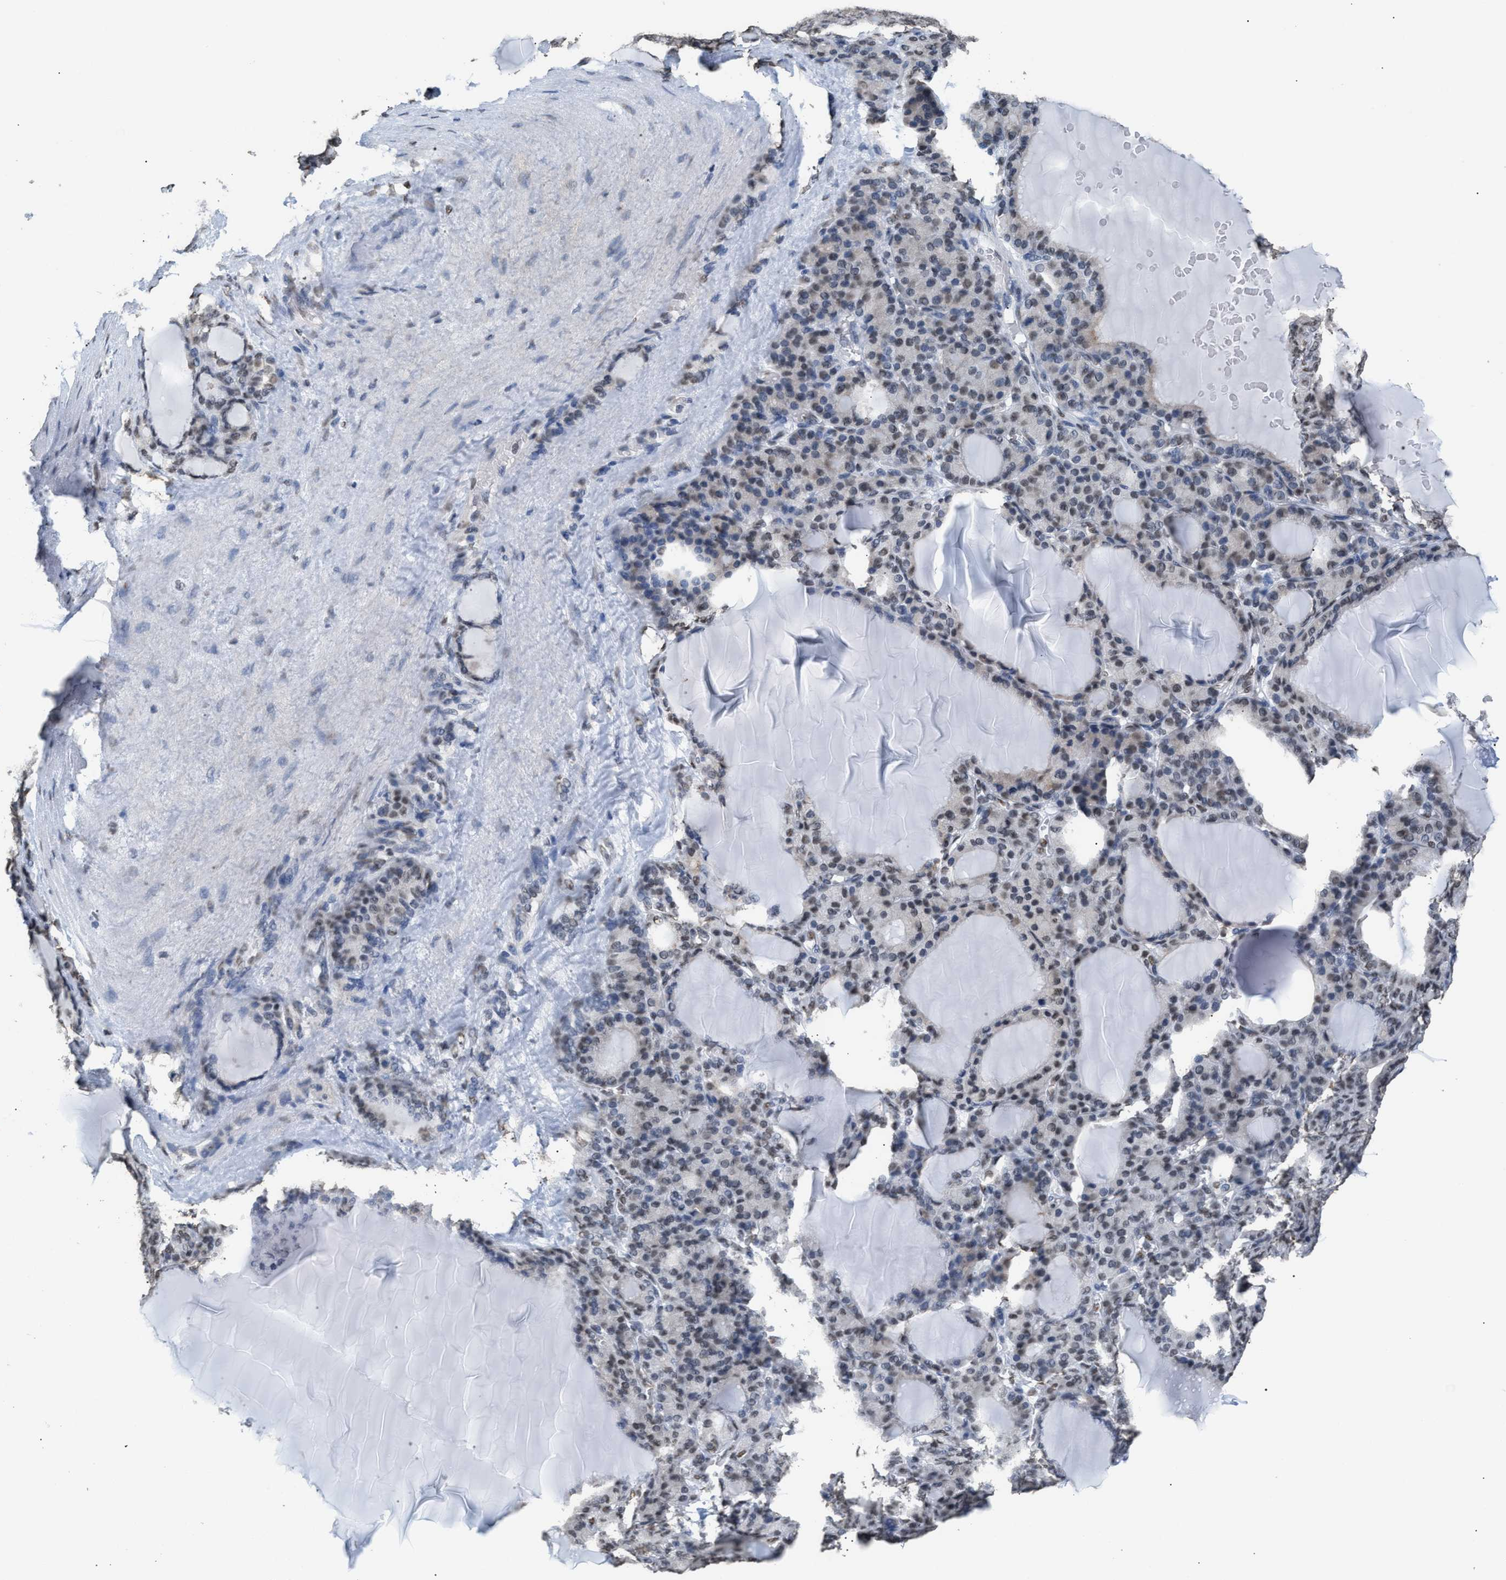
{"staining": {"intensity": "moderate", "quantity": "<25%", "location": "nuclear"}, "tissue": "thyroid gland", "cell_type": "Glandular cells", "image_type": "normal", "snomed": [{"axis": "morphology", "description": "Normal tissue, NOS"}, {"axis": "topography", "description": "Thyroid gland"}], "caption": "The image exhibits a brown stain indicating the presence of a protein in the nuclear of glandular cells in thyroid gland. The staining is performed using DAB (3,3'-diaminobenzidine) brown chromogen to label protein expression. The nuclei are counter-stained blue using hematoxylin.", "gene": "CCAR2", "patient": {"sex": "female", "age": 28}}